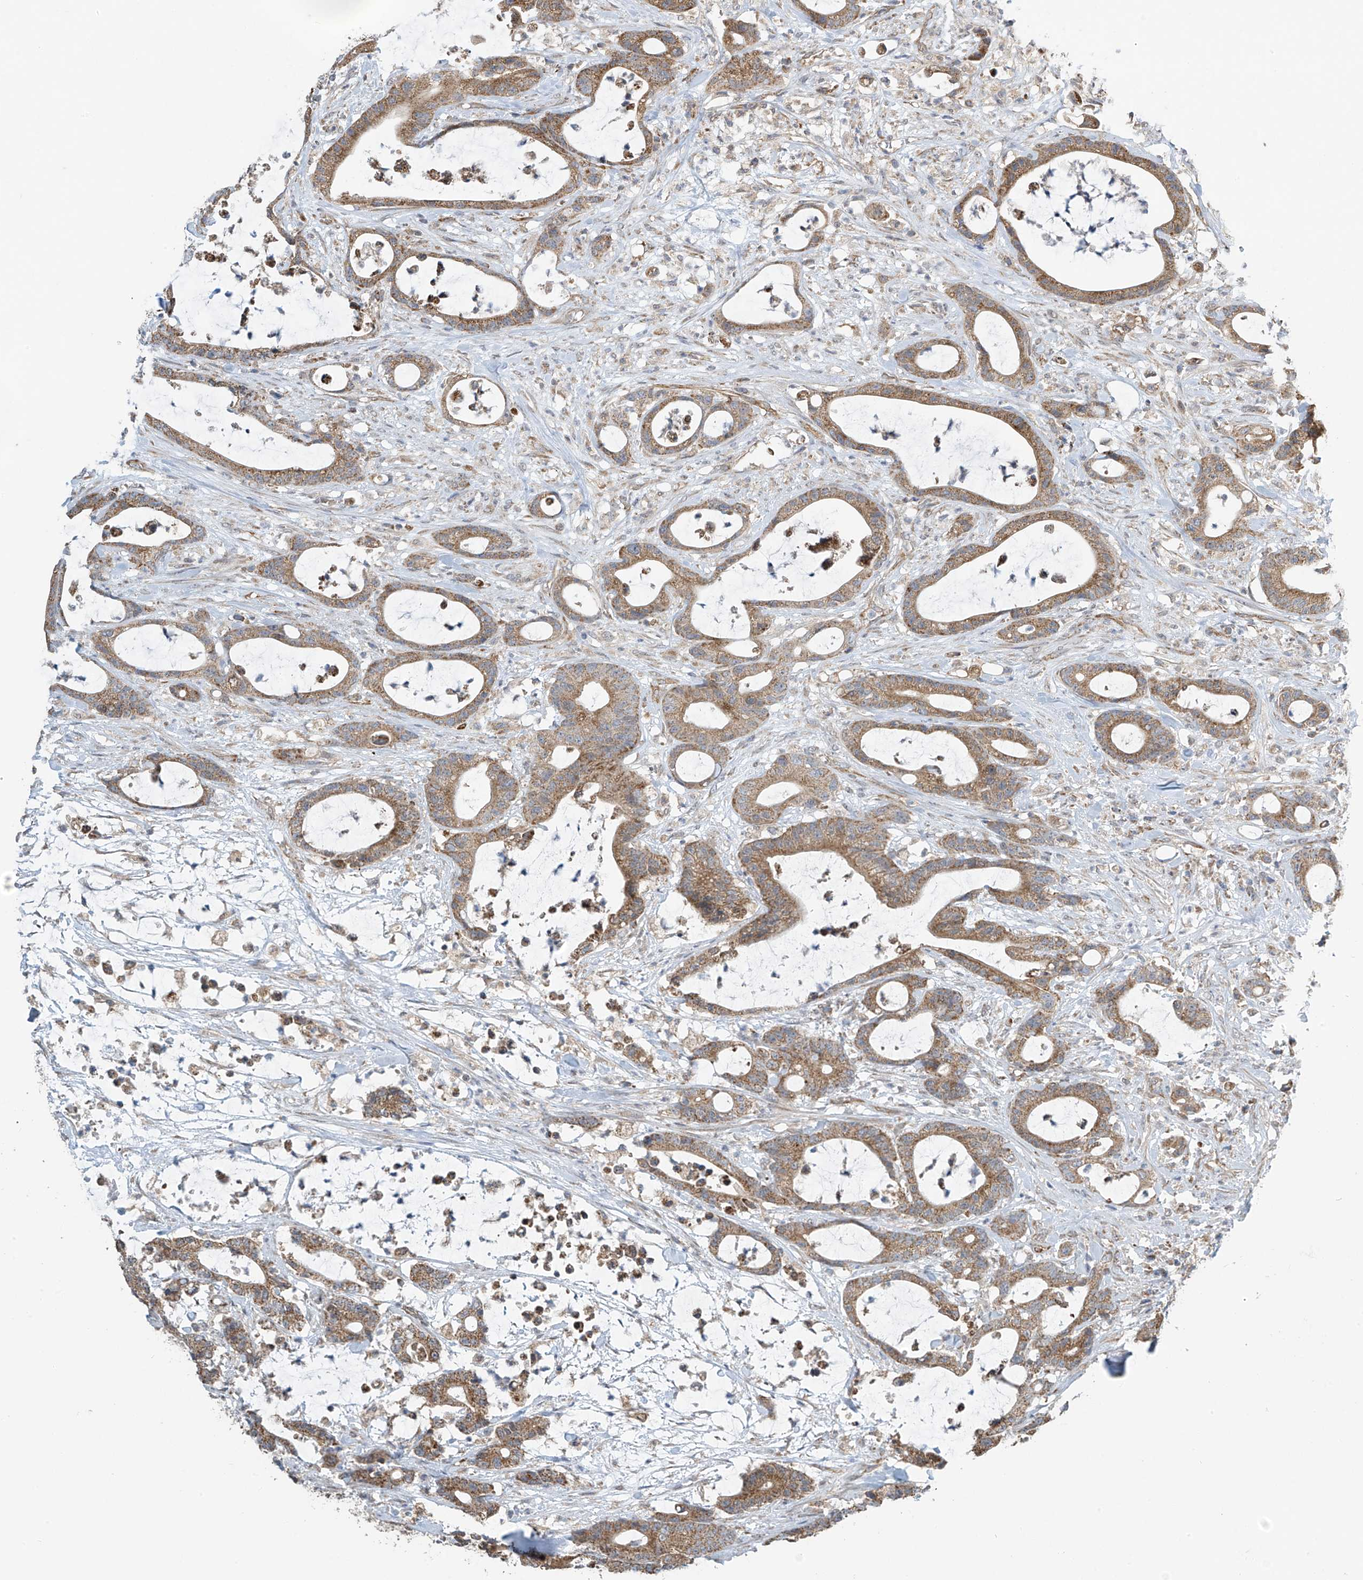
{"staining": {"intensity": "moderate", "quantity": ">75%", "location": "cytoplasmic/membranous"}, "tissue": "colorectal cancer", "cell_type": "Tumor cells", "image_type": "cancer", "snomed": [{"axis": "morphology", "description": "Adenocarcinoma, NOS"}, {"axis": "topography", "description": "Colon"}], "caption": "A brown stain shows moderate cytoplasmic/membranous expression of a protein in human adenocarcinoma (colorectal) tumor cells.", "gene": "METTL6", "patient": {"sex": "female", "age": 84}}